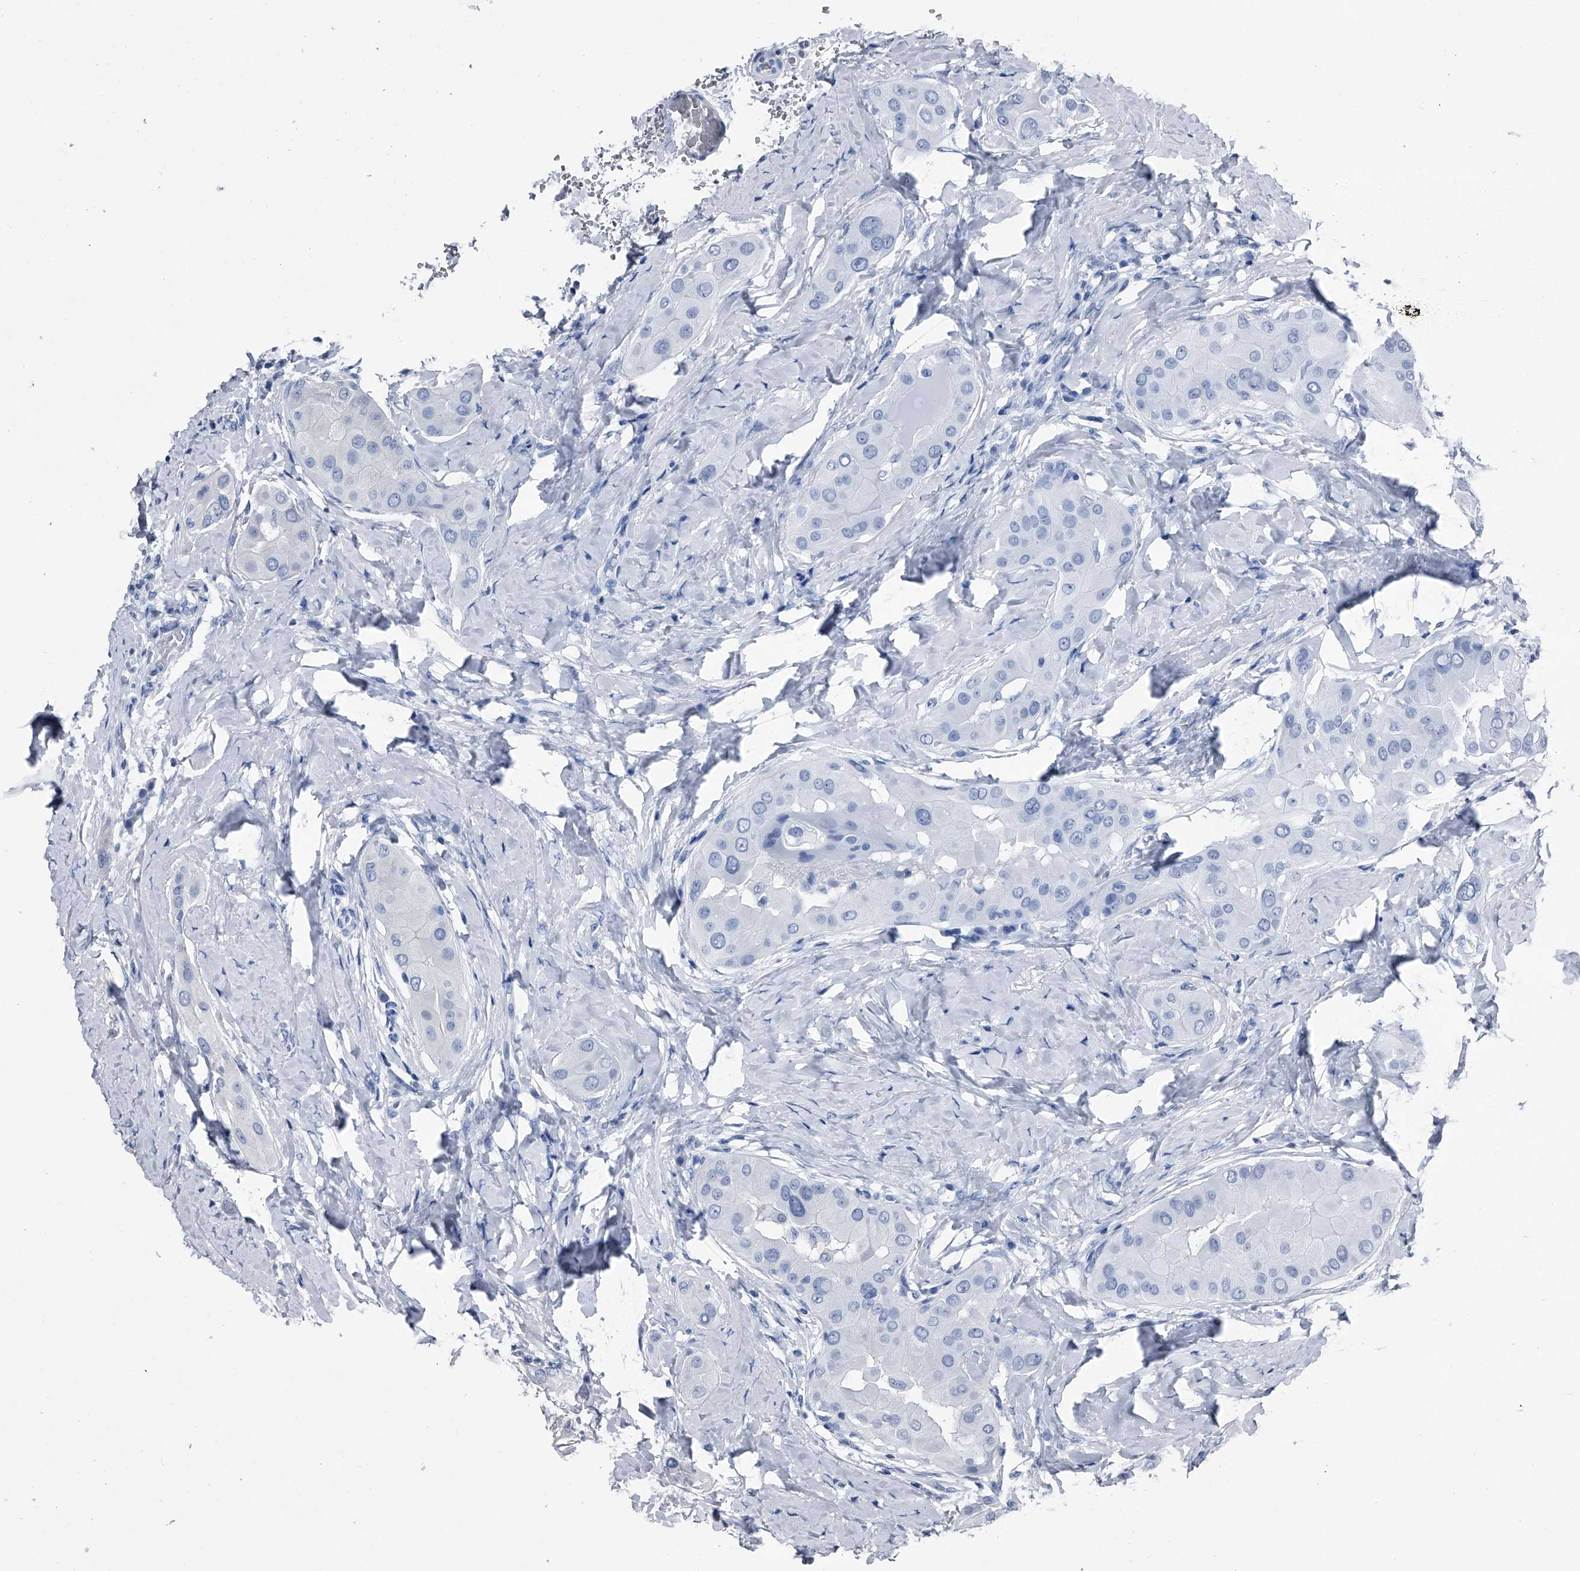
{"staining": {"intensity": "negative", "quantity": "none", "location": "none"}, "tissue": "thyroid cancer", "cell_type": "Tumor cells", "image_type": "cancer", "snomed": [{"axis": "morphology", "description": "Papillary adenocarcinoma, NOS"}, {"axis": "topography", "description": "Thyroid gland"}], "caption": "IHC micrograph of thyroid papillary adenocarcinoma stained for a protein (brown), which shows no positivity in tumor cells. The staining is performed using DAB brown chromogen with nuclei counter-stained in using hematoxylin.", "gene": "KIF13A", "patient": {"sex": "male", "age": 33}}